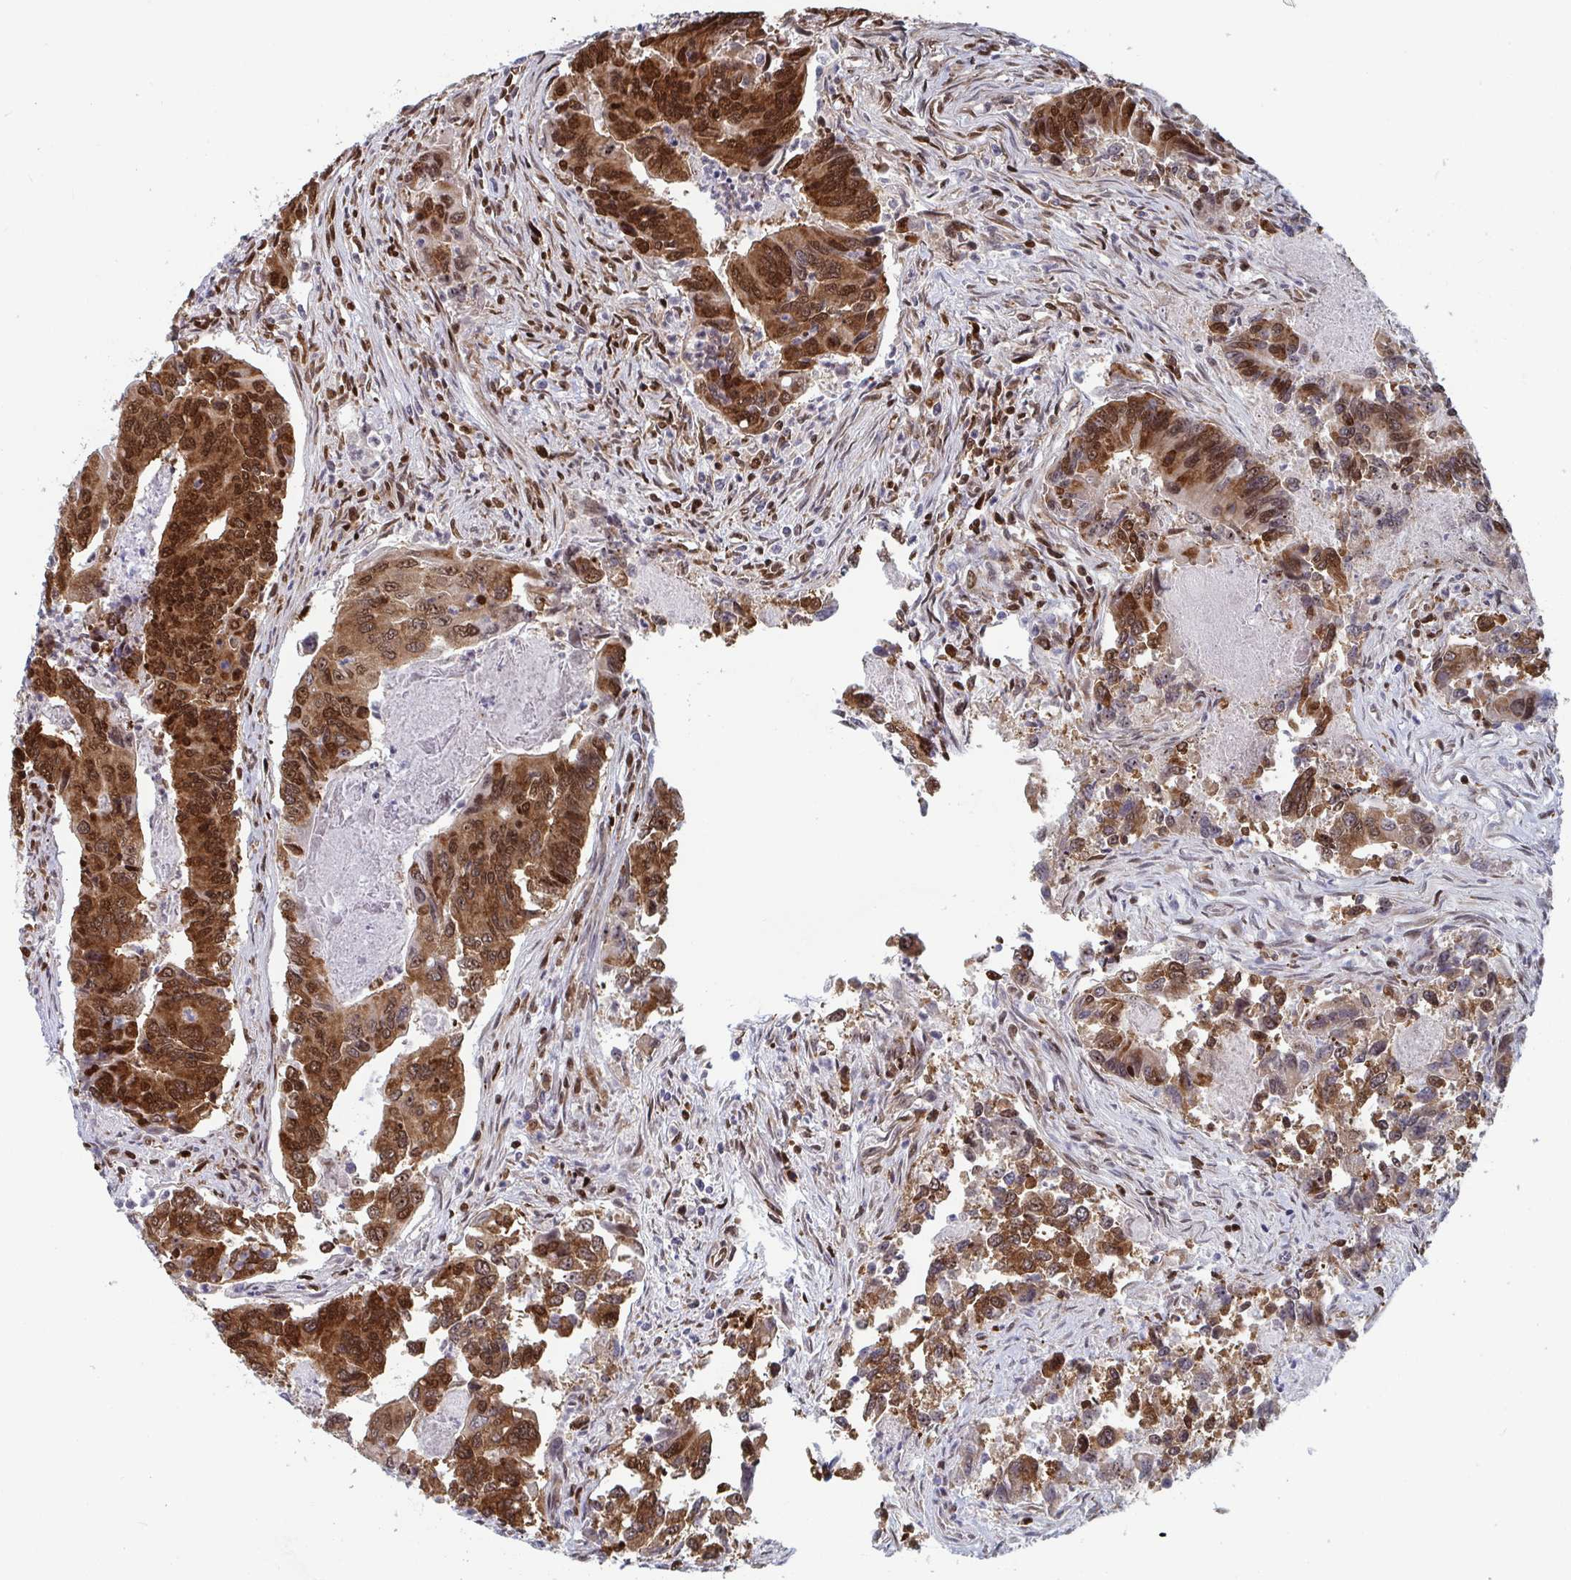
{"staining": {"intensity": "strong", "quantity": ">75%", "location": "cytoplasmic/membranous,nuclear"}, "tissue": "colorectal cancer", "cell_type": "Tumor cells", "image_type": "cancer", "snomed": [{"axis": "morphology", "description": "Adenocarcinoma, NOS"}, {"axis": "topography", "description": "Colon"}], "caption": "Approximately >75% of tumor cells in human adenocarcinoma (colorectal) reveal strong cytoplasmic/membranous and nuclear protein positivity as visualized by brown immunohistochemical staining.", "gene": "GAR1", "patient": {"sex": "female", "age": 67}}